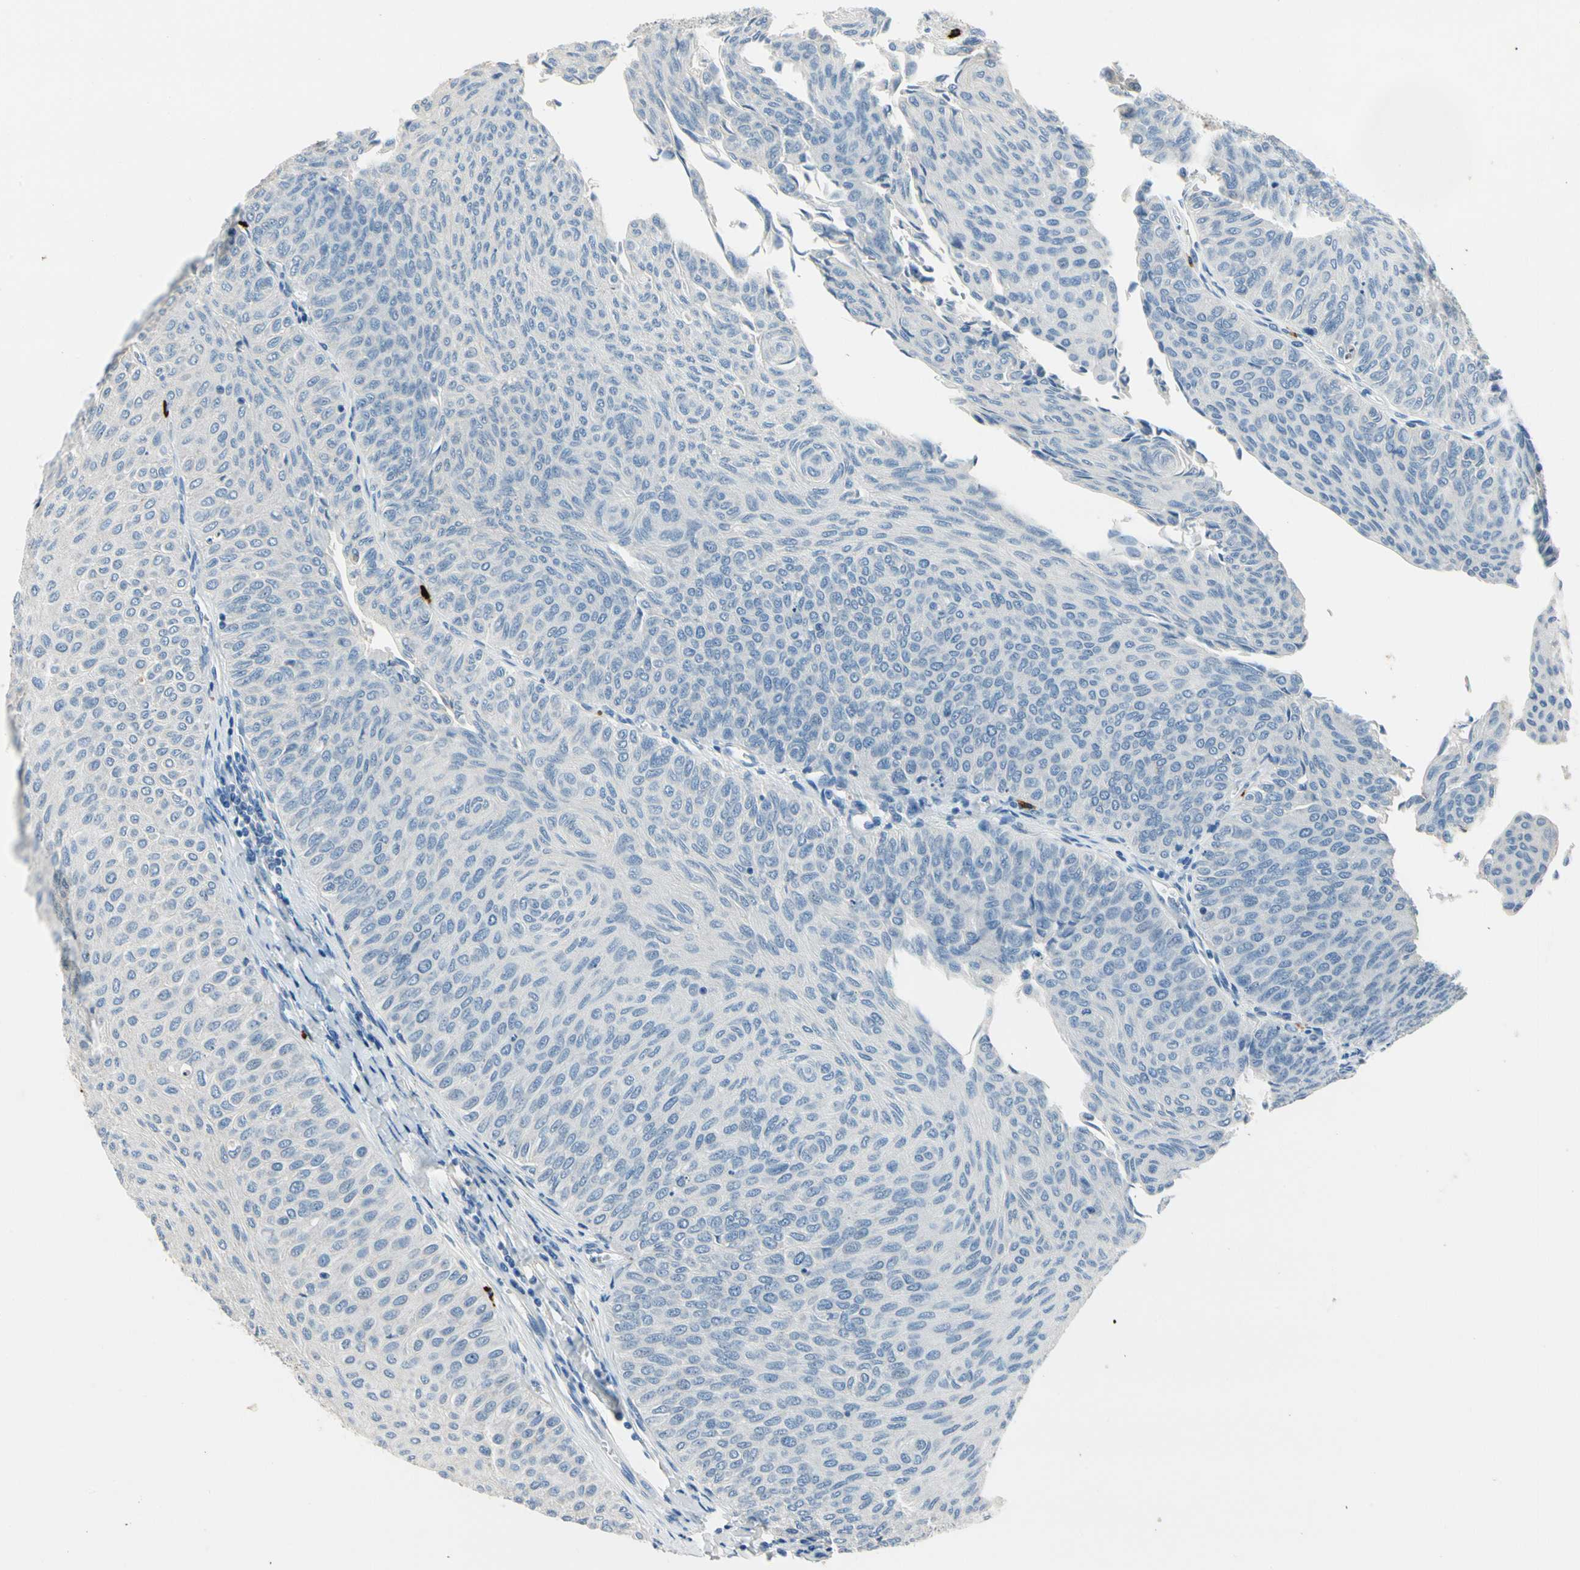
{"staining": {"intensity": "negative", "quantity": "none", "location": "none"}, "tissue": "urothelial cancer", "cell_type": "Tumor cells", "image_type": "cancer", "snomed": [{"axis": "morphology", "description": "Urothelial carcinoma, Low grade"}, {"axis": "topography", "description": "Urinary bladder"}], "caption": "The histopathology image displays no staining of tumor cells in urothelial carcinoma (low-grade).", "gene": "CPA3", "patient": {"sex": "male", "age": 78}}